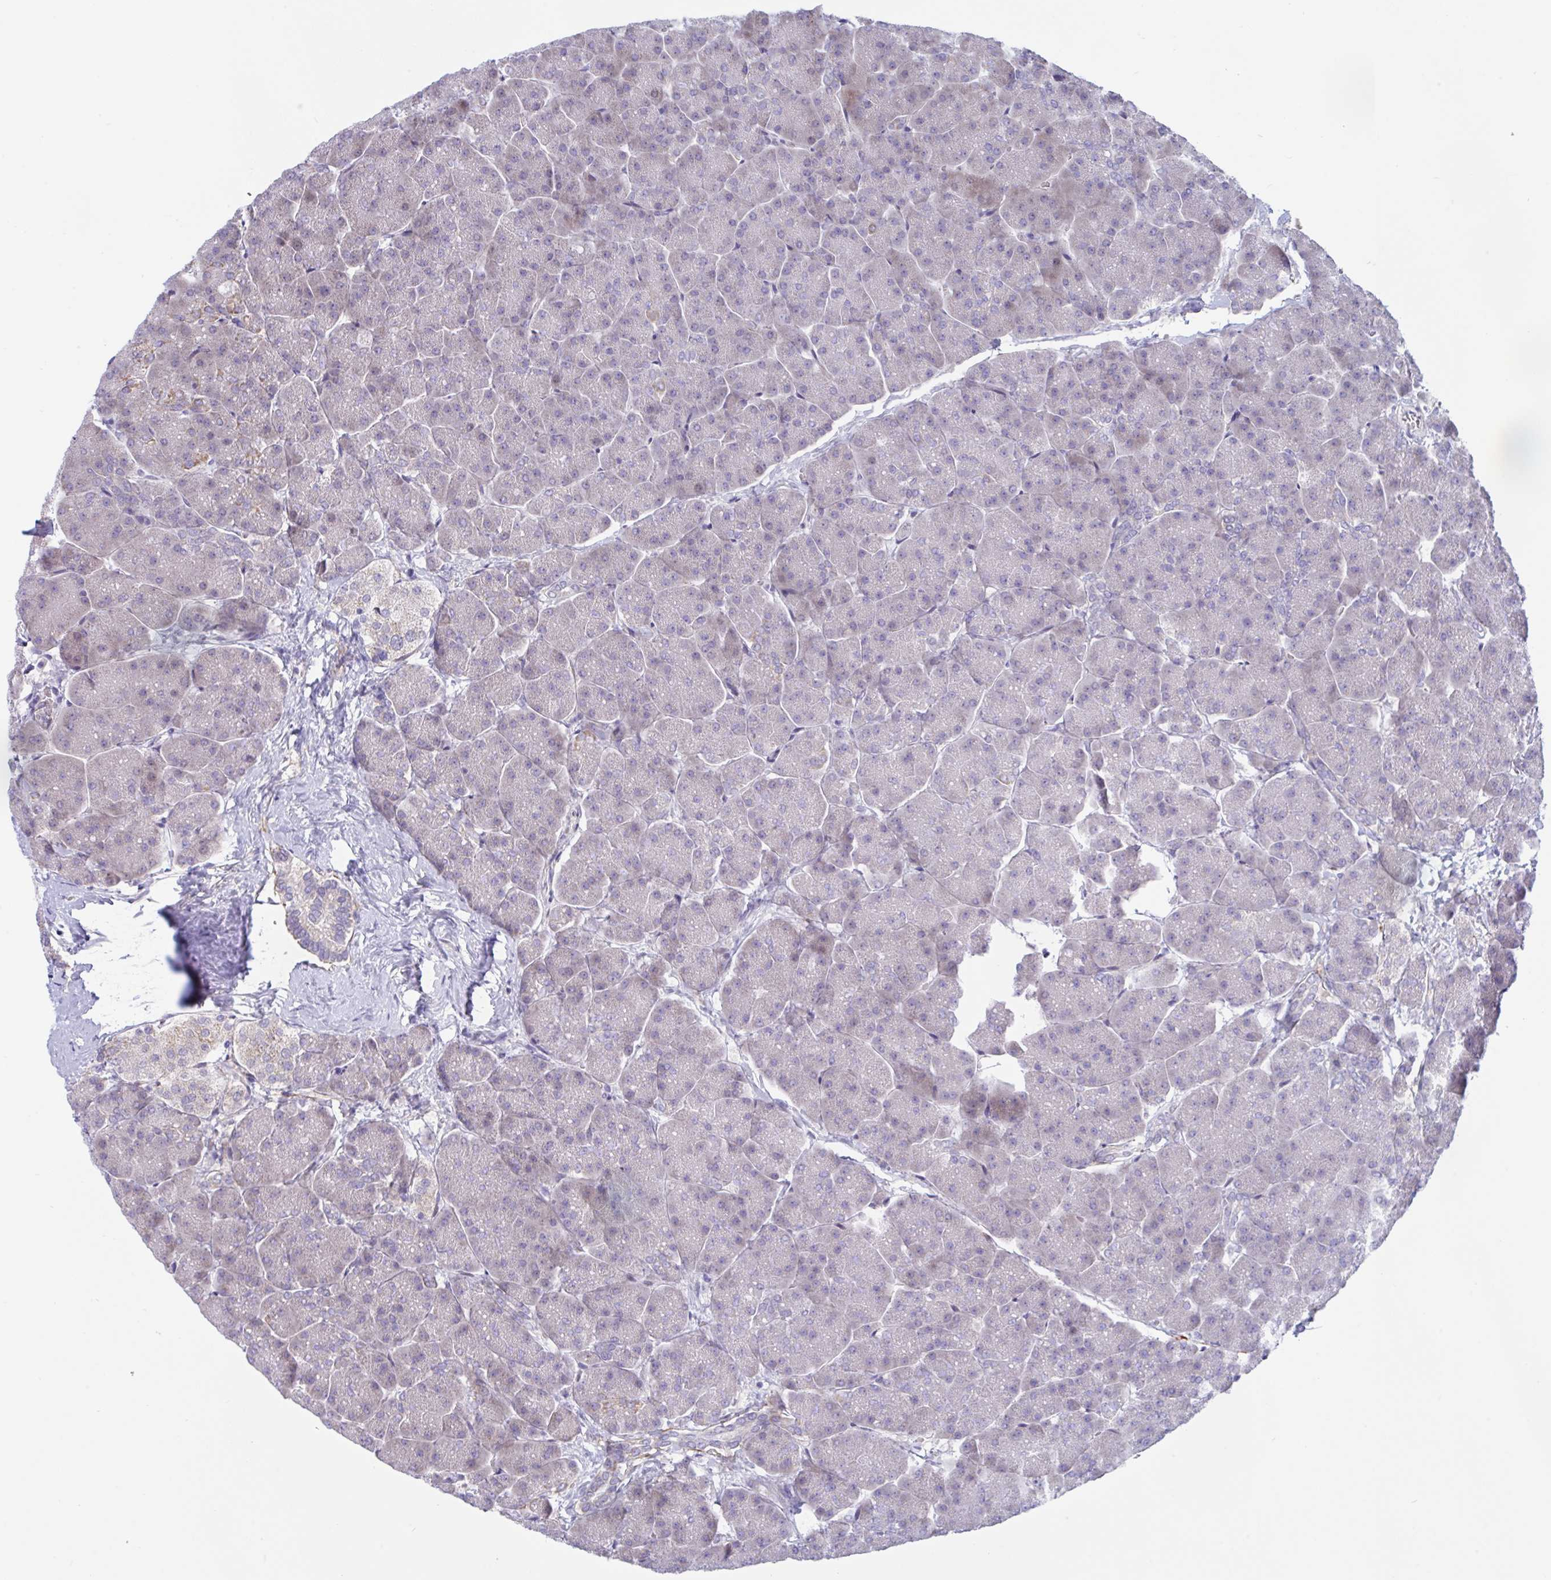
{"staining": {"intensity": "weak", "quantity": "<25%", "location": "cytoplasmic/membranous"}, "tissue": "pancreas", "cell_type": "Exocrine glandular cells", "image_type": "normal", "snomed": [{"axis": "morphology", "description": "Normal tissue, NOS"}, {"axis": "topography", "description": "Pancreas"}, {"axis": "topography", "description": "Peripheral nerve tissue"}], "caption": "This photomicrograph is of benign pancreas stained with immunohistochemistry (IHC) to label a protein in brown with the nuclei are counter-stained blue. There is no positivity in exocrine glandular cells.", "gene": "IL37", "patient": {"sex": "male", "age": 54}}